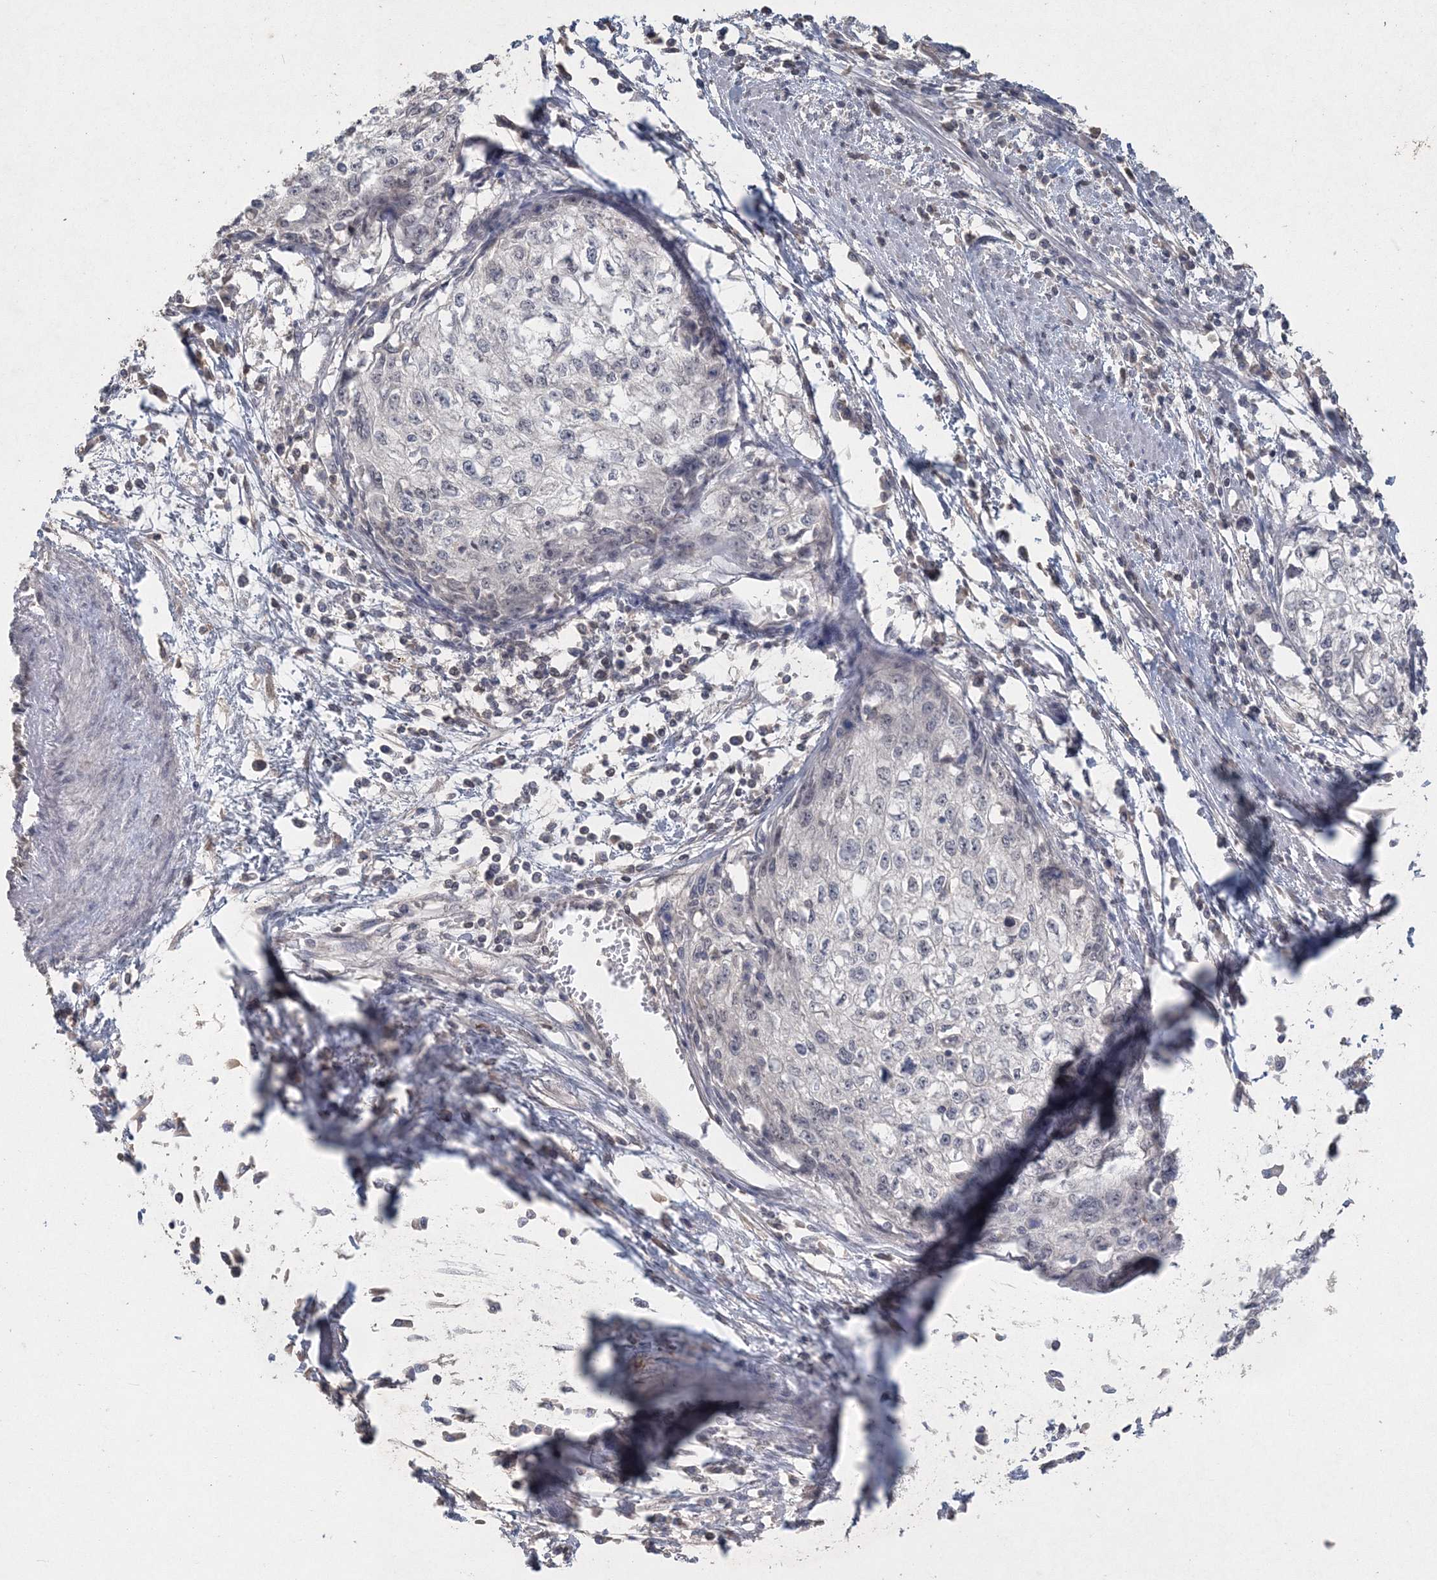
{"staining": {"intensity": "negative", "quantity": "none", "location": "none"}, "tissue": "cervical cancer", "cell_type": "Tumor cells", "image_type": "cancer", "snomed": [{"axis": "morphology", "description": "Squamous cell carcinoma, NOS"}, {"axis": "topography", "description": "Cervix"}], "caption": "This is a photomicrograph of immunohistochemistry (IHC) staining of cervical cancer, which shows no positivity in tumor cells.", "gene": "UIMC1", "patient": {"sex": "female", "age": 57}}